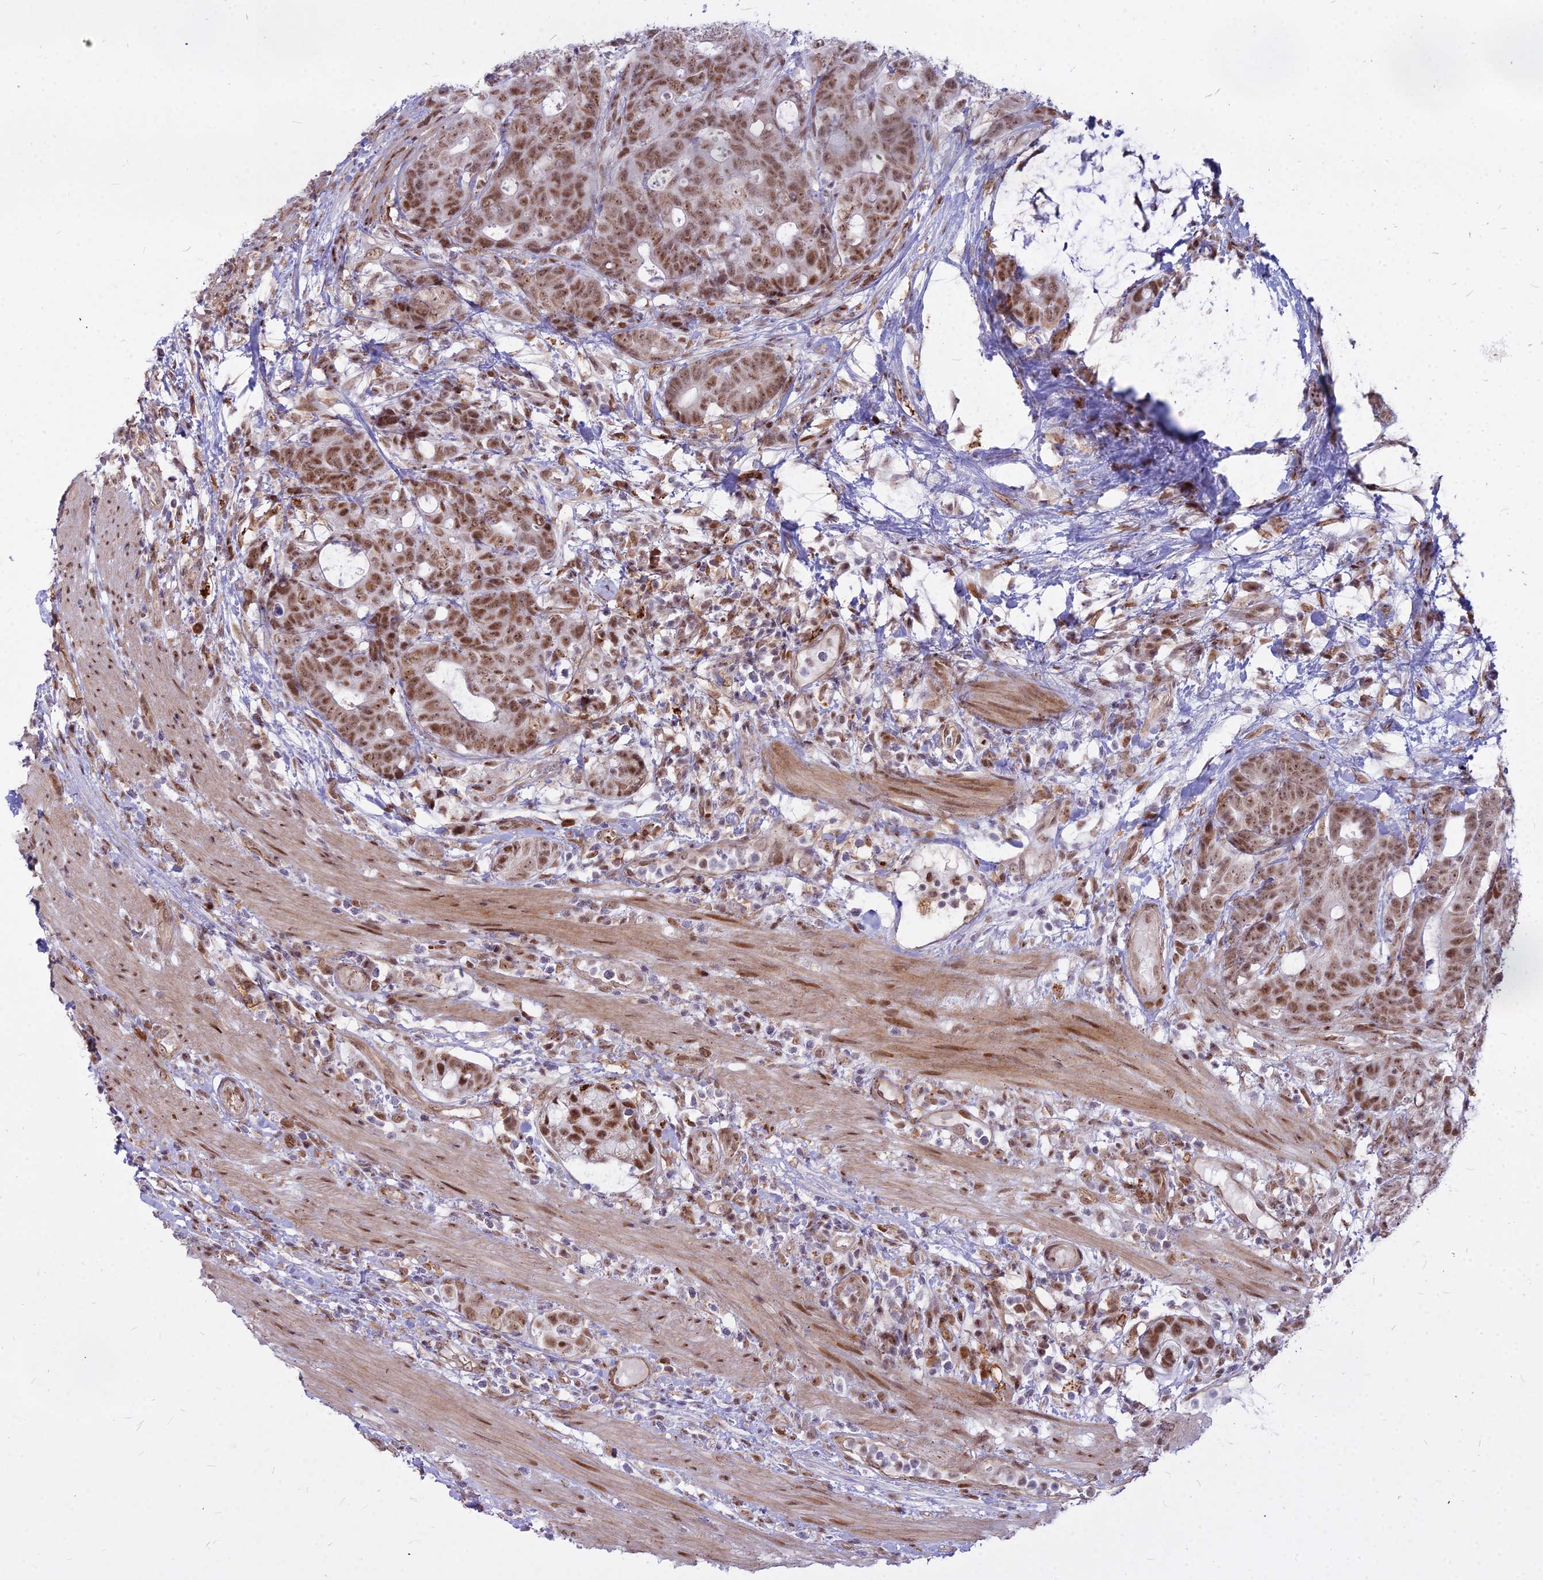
{"staining": {"intensity": "moderate", "quantity": ">75%", "location": "nuclear"}, "tissue": "colorectal cancer", "cell_type": "Tumor cells", "image_type": "cancer", "snomed": [{"axis": "morphology", "description": "Adenocarcinoma, NOS"}, {"axis": "topography", "description": "Colon"}], "caption": "Brown immunohistochemical staining in human colorectal cancer (adenocarcinoma) exhibits moderate nuclear positivity in about >75% of tumor cells. (DAB = brown stain, brightfield microscopy at high magnification).", "gene": "ALG10", "patient": {"sex": "female", "age": 82}}